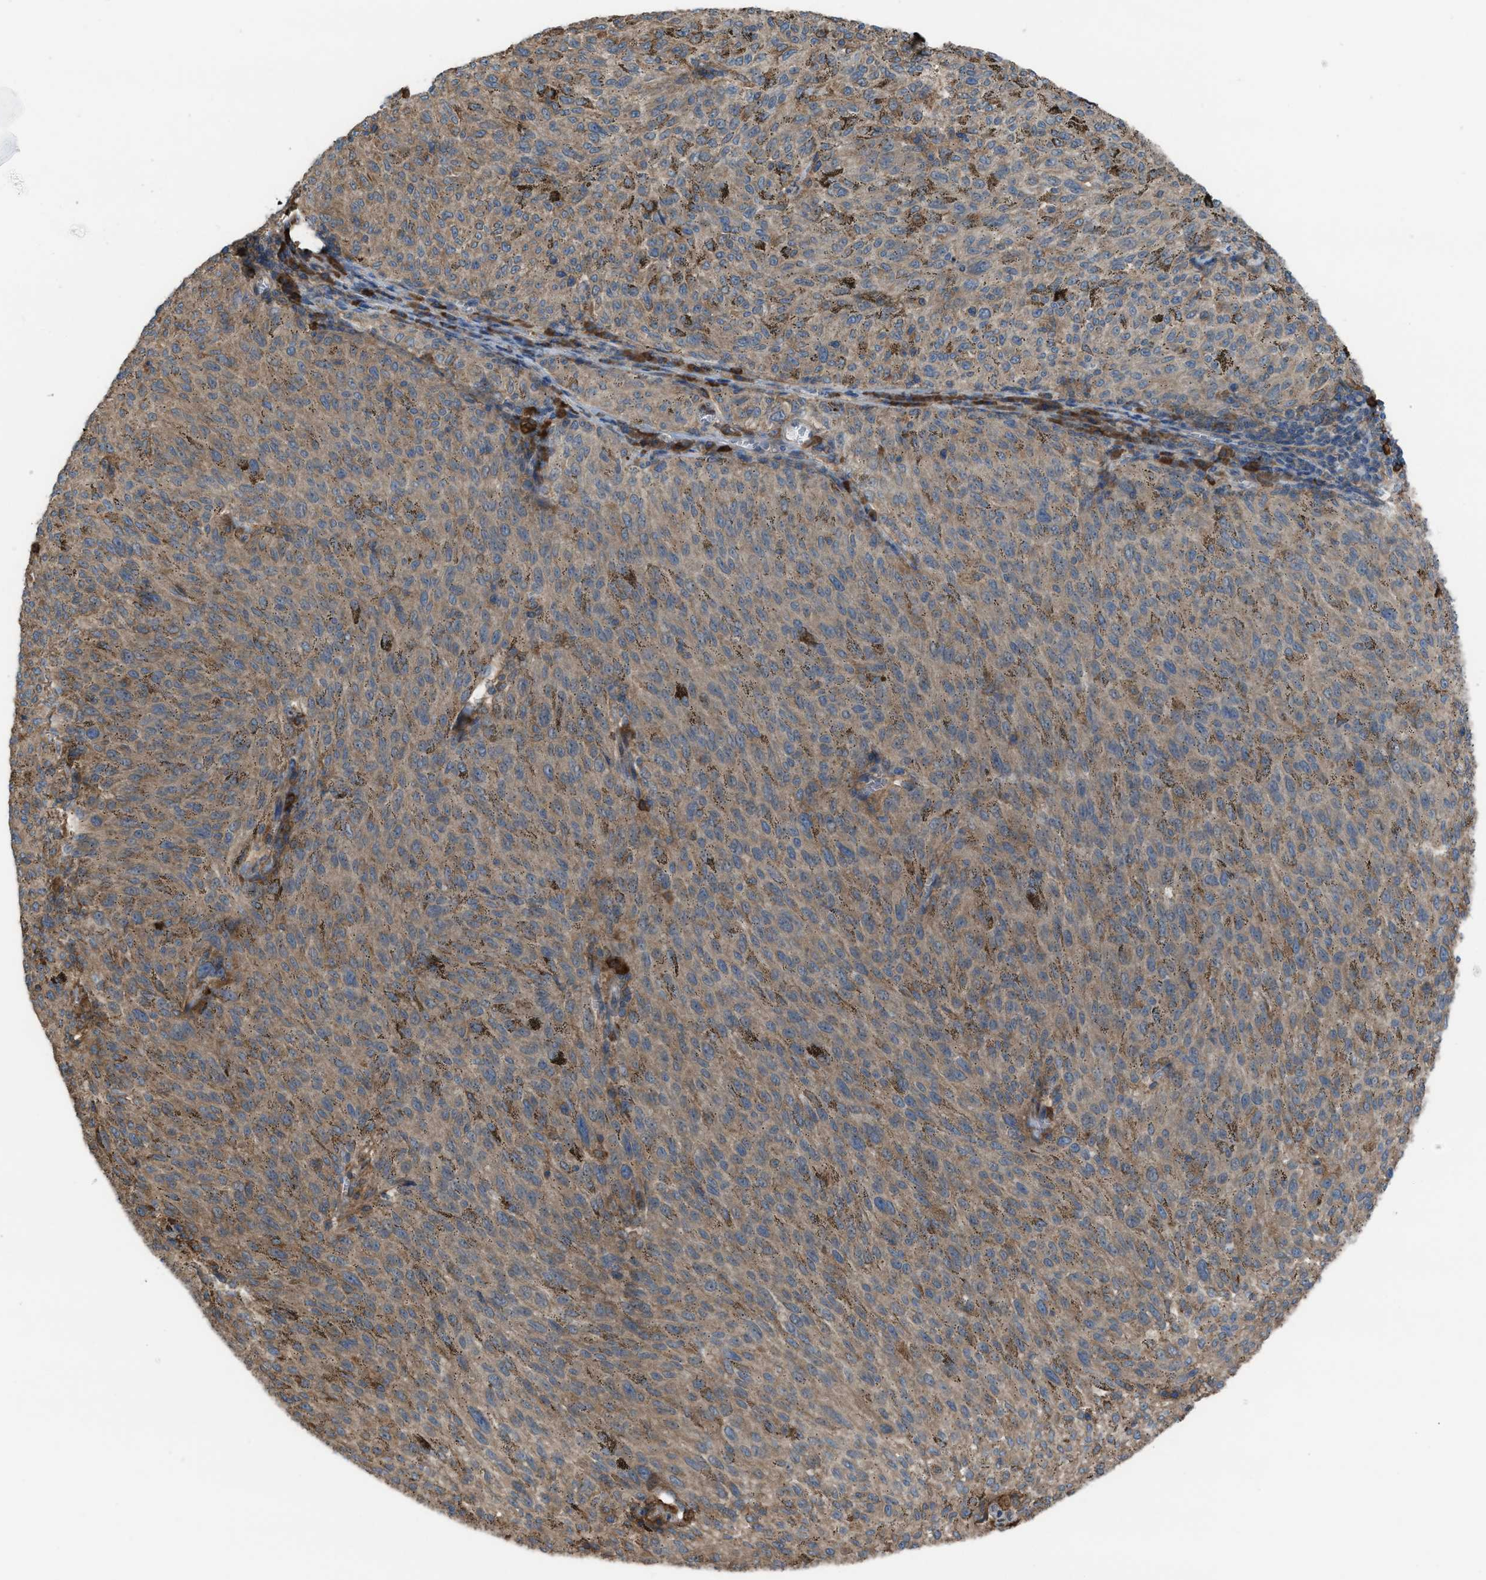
{"staining": {"intensity": "moderate", "quantity": ">75%", "location": "cytoplasmic/membranous"}, "tissue": "melanoma", "cell_type": "Tumor cells", "image_type": "cancer", "snomed": [{"axis": "morphology", "description": "Malignant melanoma, NOS"}, {"axis": "topography", "description": "Skin"}], "caption": "Protein staining of melanoma tissue demonstrates moderate cytoplasmic/membranous positivity in approximately >75% of tumor cells. (DAB (3,3'-diaminobenzidine) IHC with brightfield microscopy, high magnification).", "gene": "PLAA", "patient": {"sex": "female", "age": 72}}